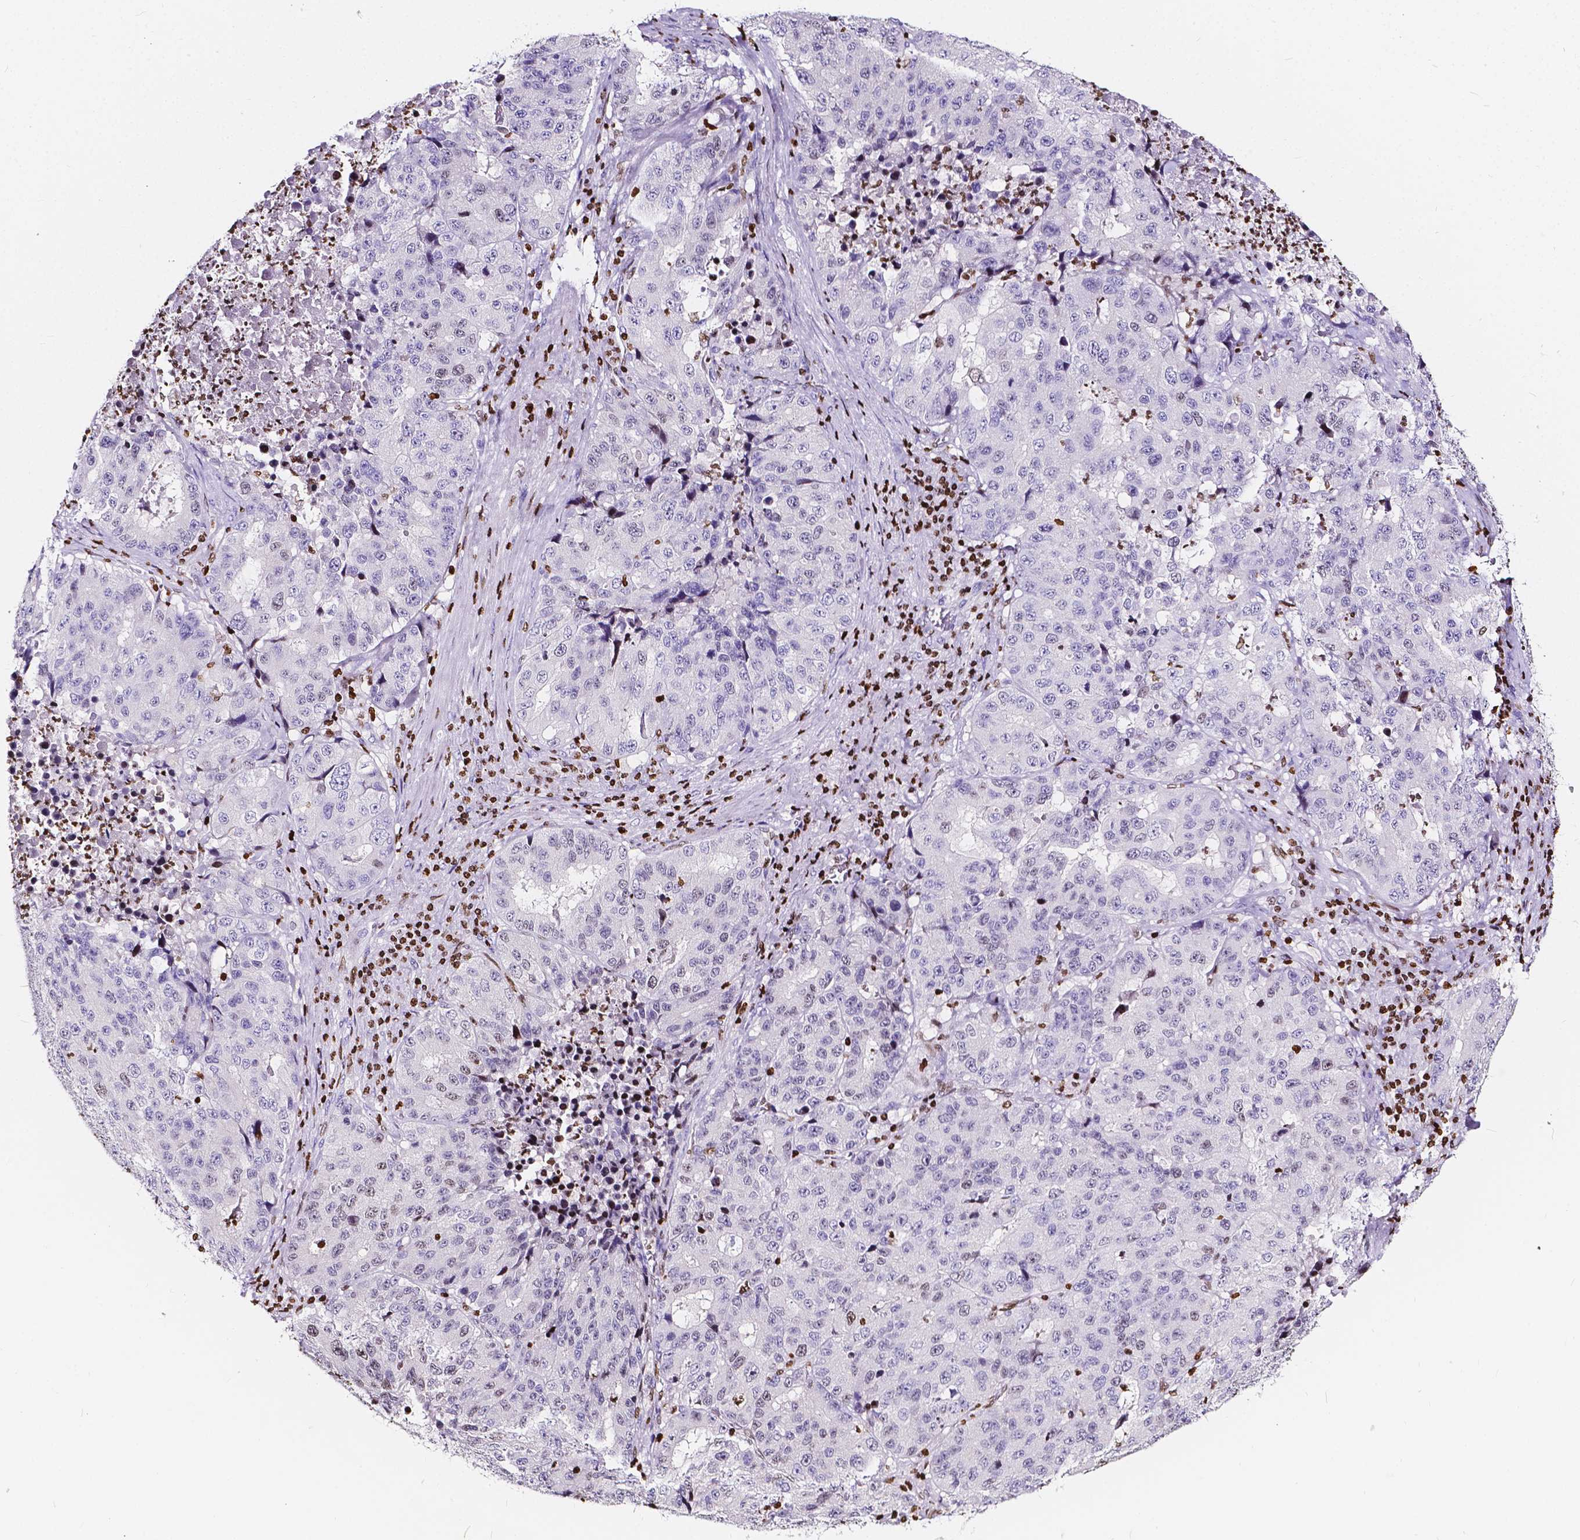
{"staining": {"intensity": "negative", "quantity": "none", "location": "none"}, "tissue": "stomach cancer", "cell_type": "Tumor cells", "image_type": "cancer", "snomed": [{"axis": "morphology", "description": "Adenocarcinoma, NOS"}, {"axis": "topography", "description": "Stomach"}], "caption": "The histopathology image exhibits no significant expression in tumor cells of stomach adenocarcinoma. (Stains: DAB (3,3'-diaminobenzidine) immunohistochemistry (IHC) with hematoxylin counter stain, Microscopy: brightfield microscopy at high magnification).", "gene": "CBY3", "patient": {"sex": "male", "age": 71}}